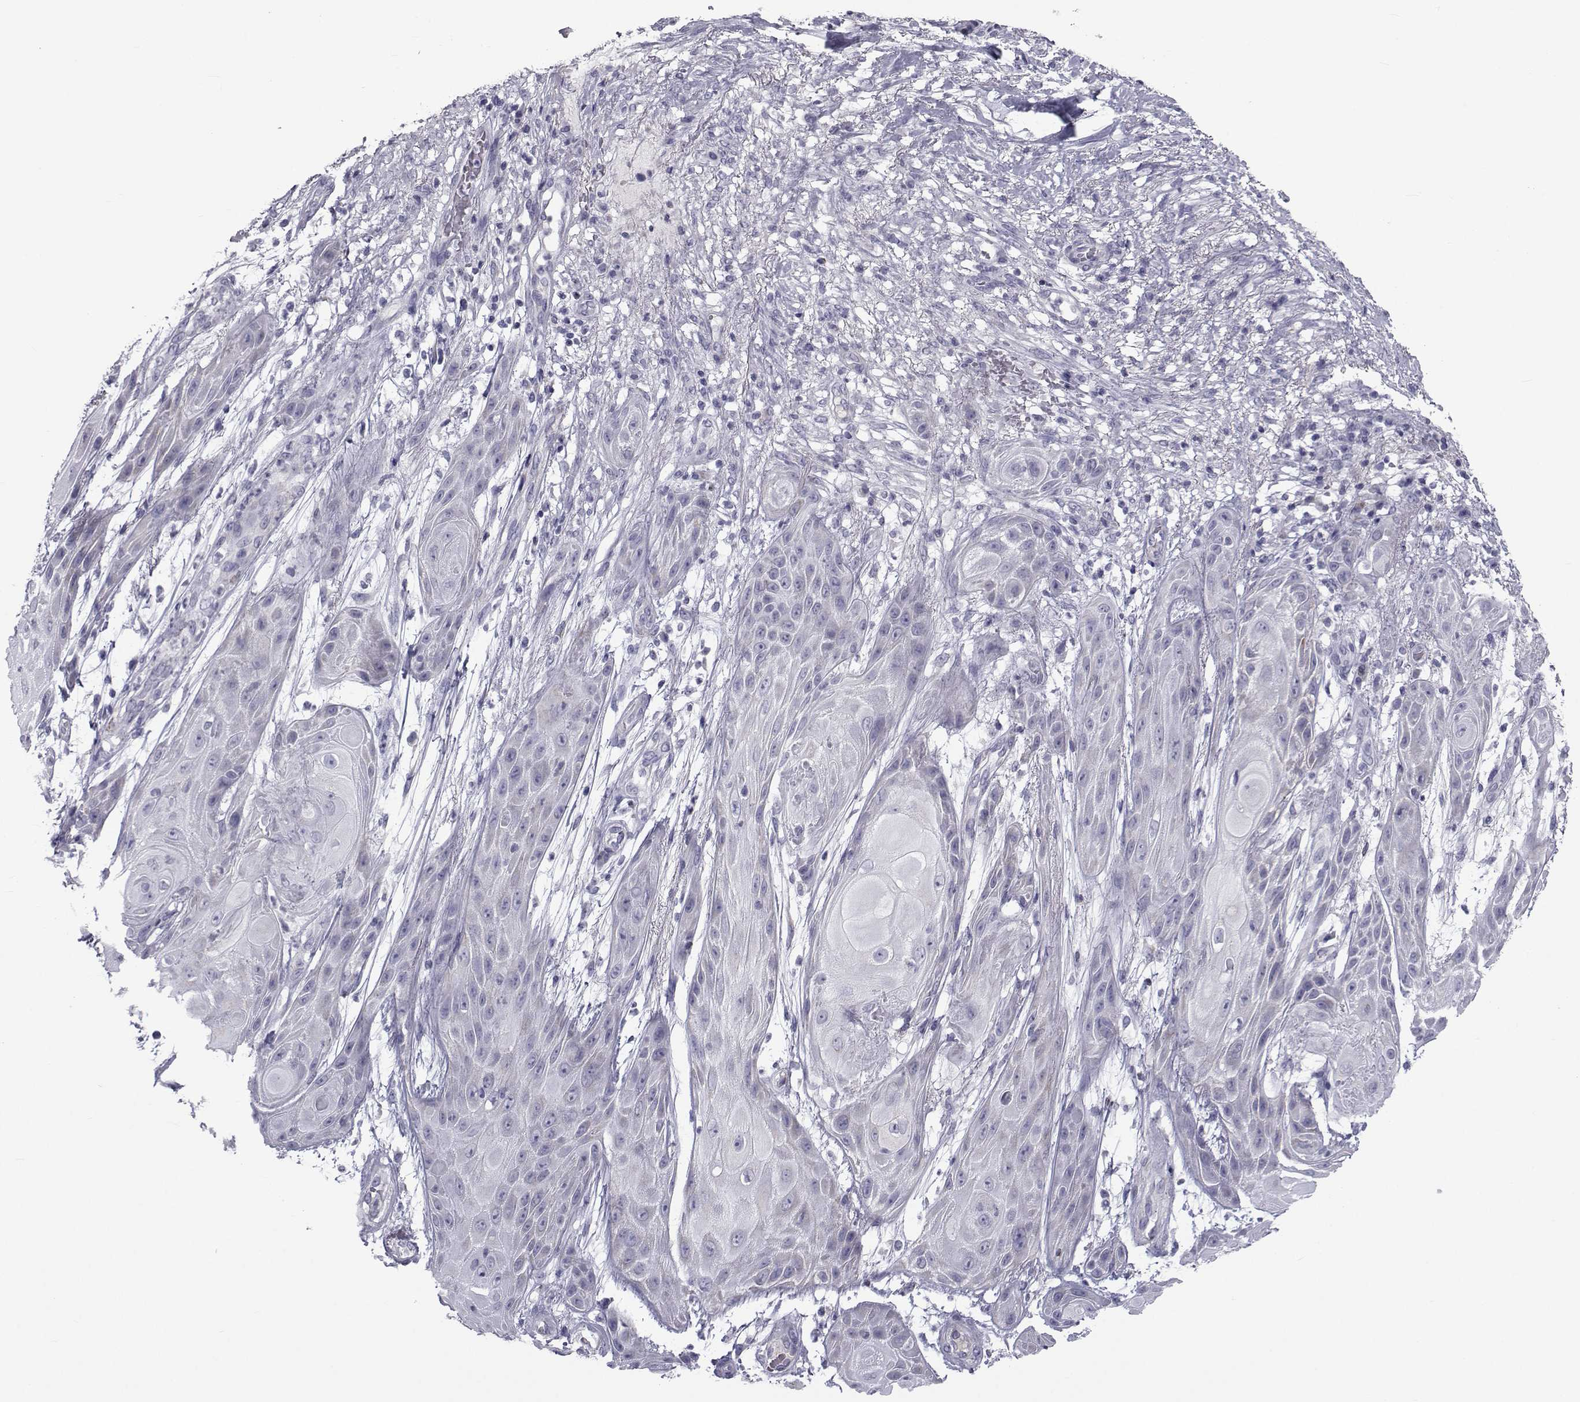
{"staining": {"intensity": "negative", "quantity": "none", "location": "none"}, "tissue": "skin cancer", "cell_type": "Tumor cells", "image_type": "cancer", "snomed": [{"axis": "morphology", "description": "Squamous cell carcinoma, NOS"}, {"axis": "topography", "description": "Skin"}], "caption": "DAB (3,3'-diaminobenzidine) immunohistochemical staining of human squamous cell carcinoma (skin) reveals no significant expression in tumor cells.", "gene": "FDXR", "patient": {"sex": "male", "age": 62}}